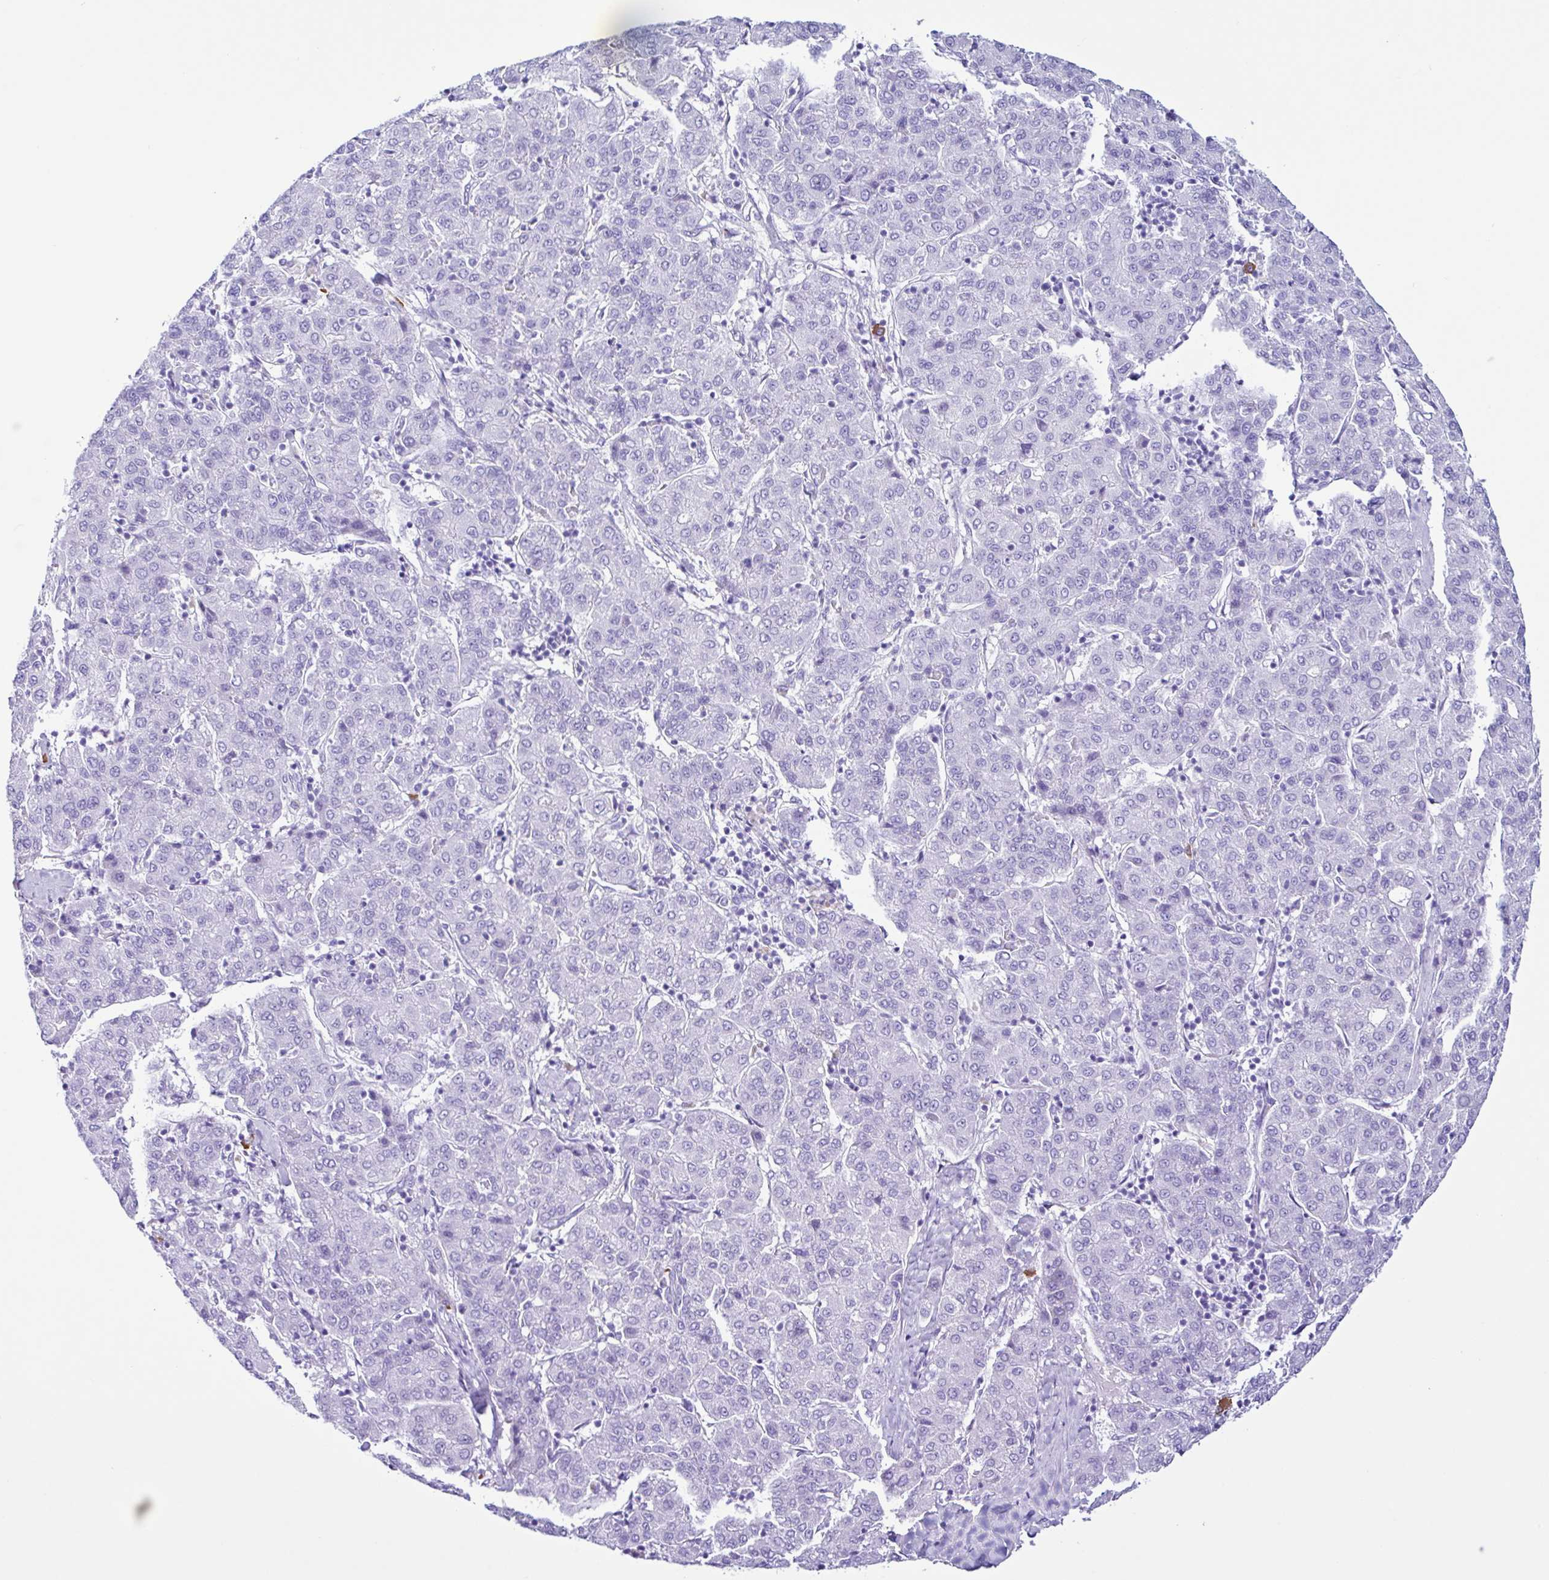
{"staining": {"intensity": "negative", "quantity": "none", "location": "none"}, "tissue": "liver cancer", "cell_type": "Tumor cells", "image_type": "cancer", "snomed": [{"axis": "morphology", "description": "Carcinoma, Hepatocellular, NOS"}, {"axis": "topography", "description": "Liver"}], "caption": "Tumor cells are negative for brown protein staining in liver cancer. (DAB (3,3'-diaminobenzidine) immunohistochemistry visualized using brightfield microscopy, high magnification).", "gene": "PIGF", "patient": {"sex": "male", "age": 65}}